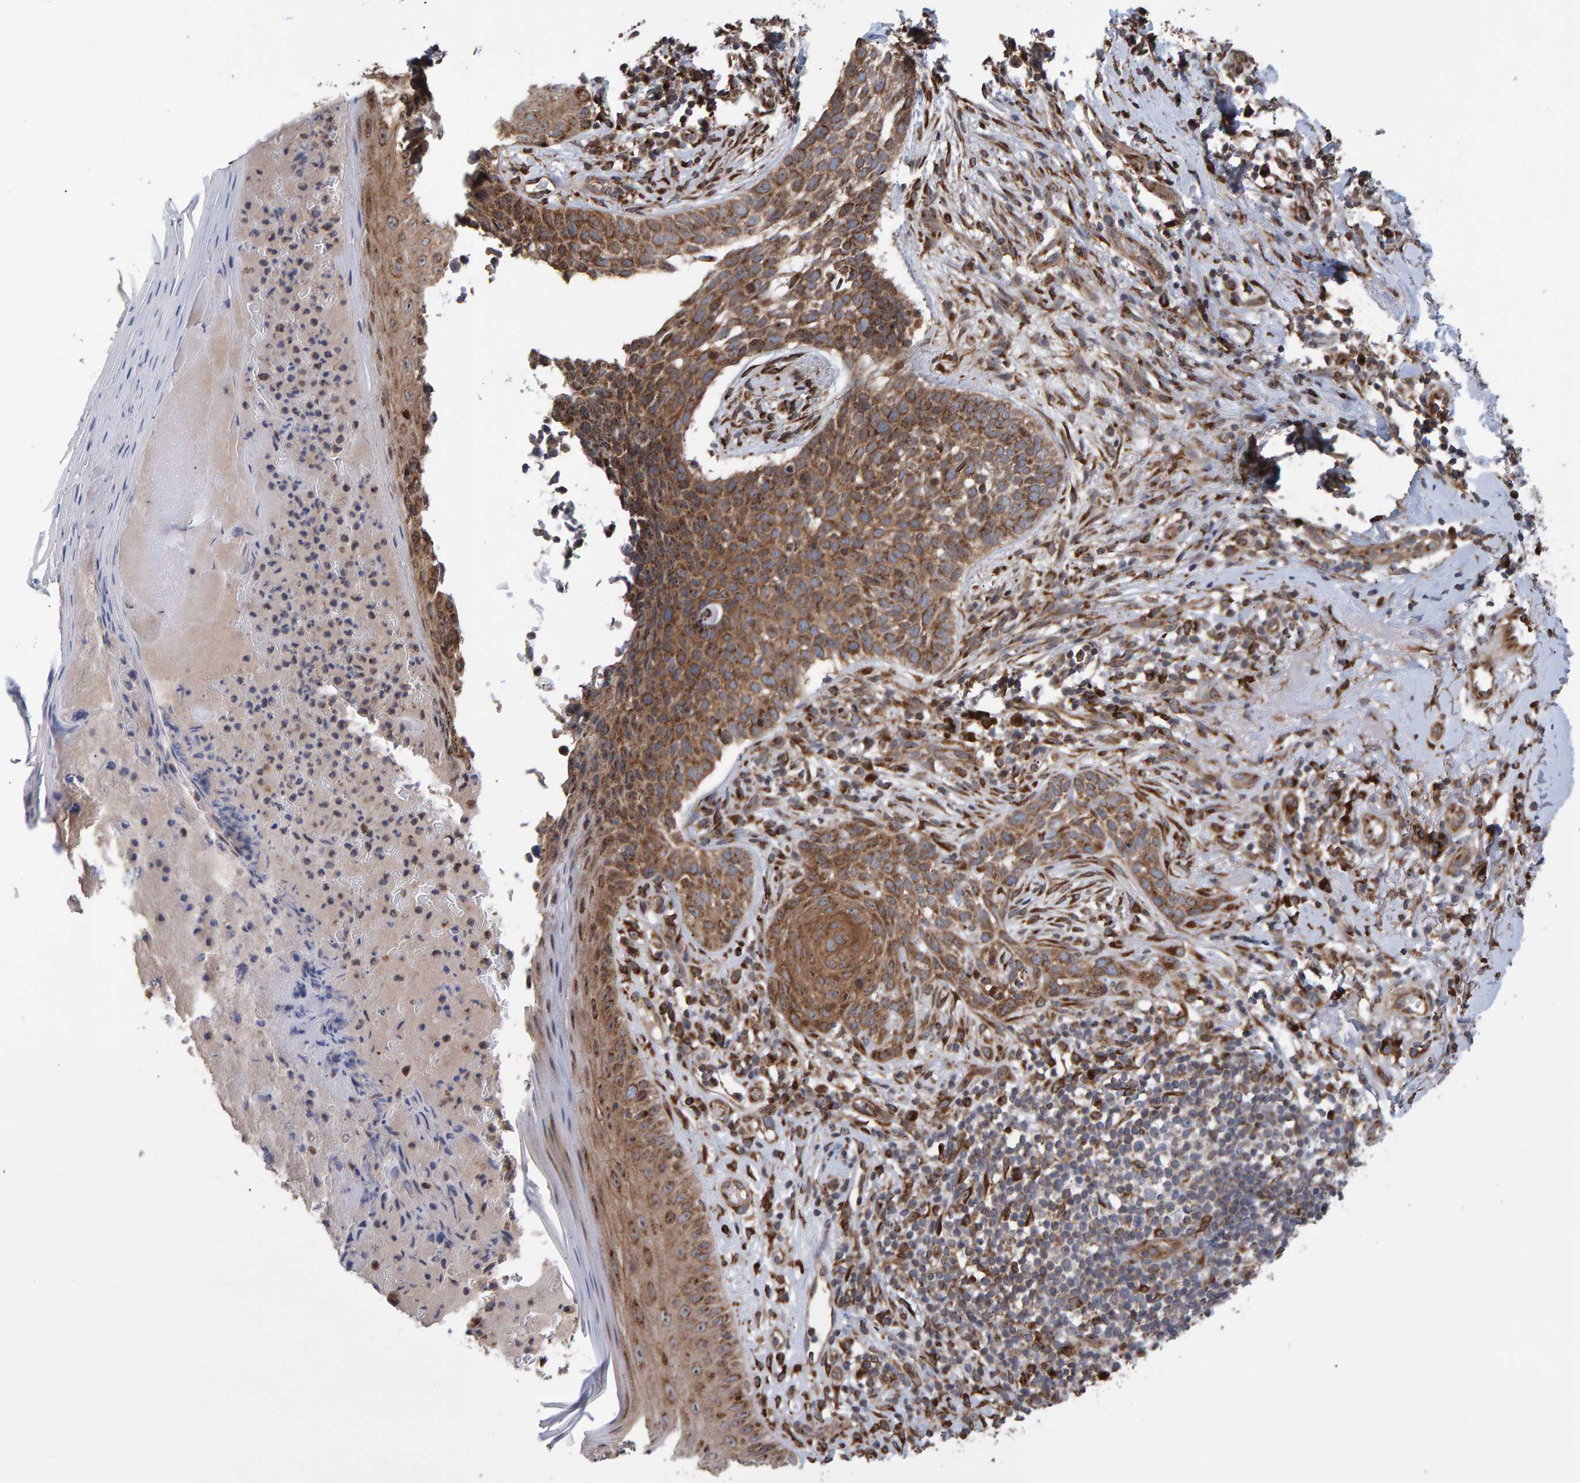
{"staining": {"intensity": "moderate", "quantity": ">75%", "location": "cytoplasmic/membranous"}, "tissue": "skin cancer", "cell_type": "Tumor cells", "image_type": "cancer", "snomed": [{"axis": "morphology", "description": "Normal tissue, NOS"}, {"axis": "morphology", "description": "Basal cell carcinoma"}, {"axis": "topography", "description": "Skin"}], "caption": "A brown stain labels moderate cytoplasmic/membranous expression of a protein in human skin cancer (basal cell carcinoma) tumor cells.", "gene": "FAM117A", "patient": {"sex": "male", "age": 67}}